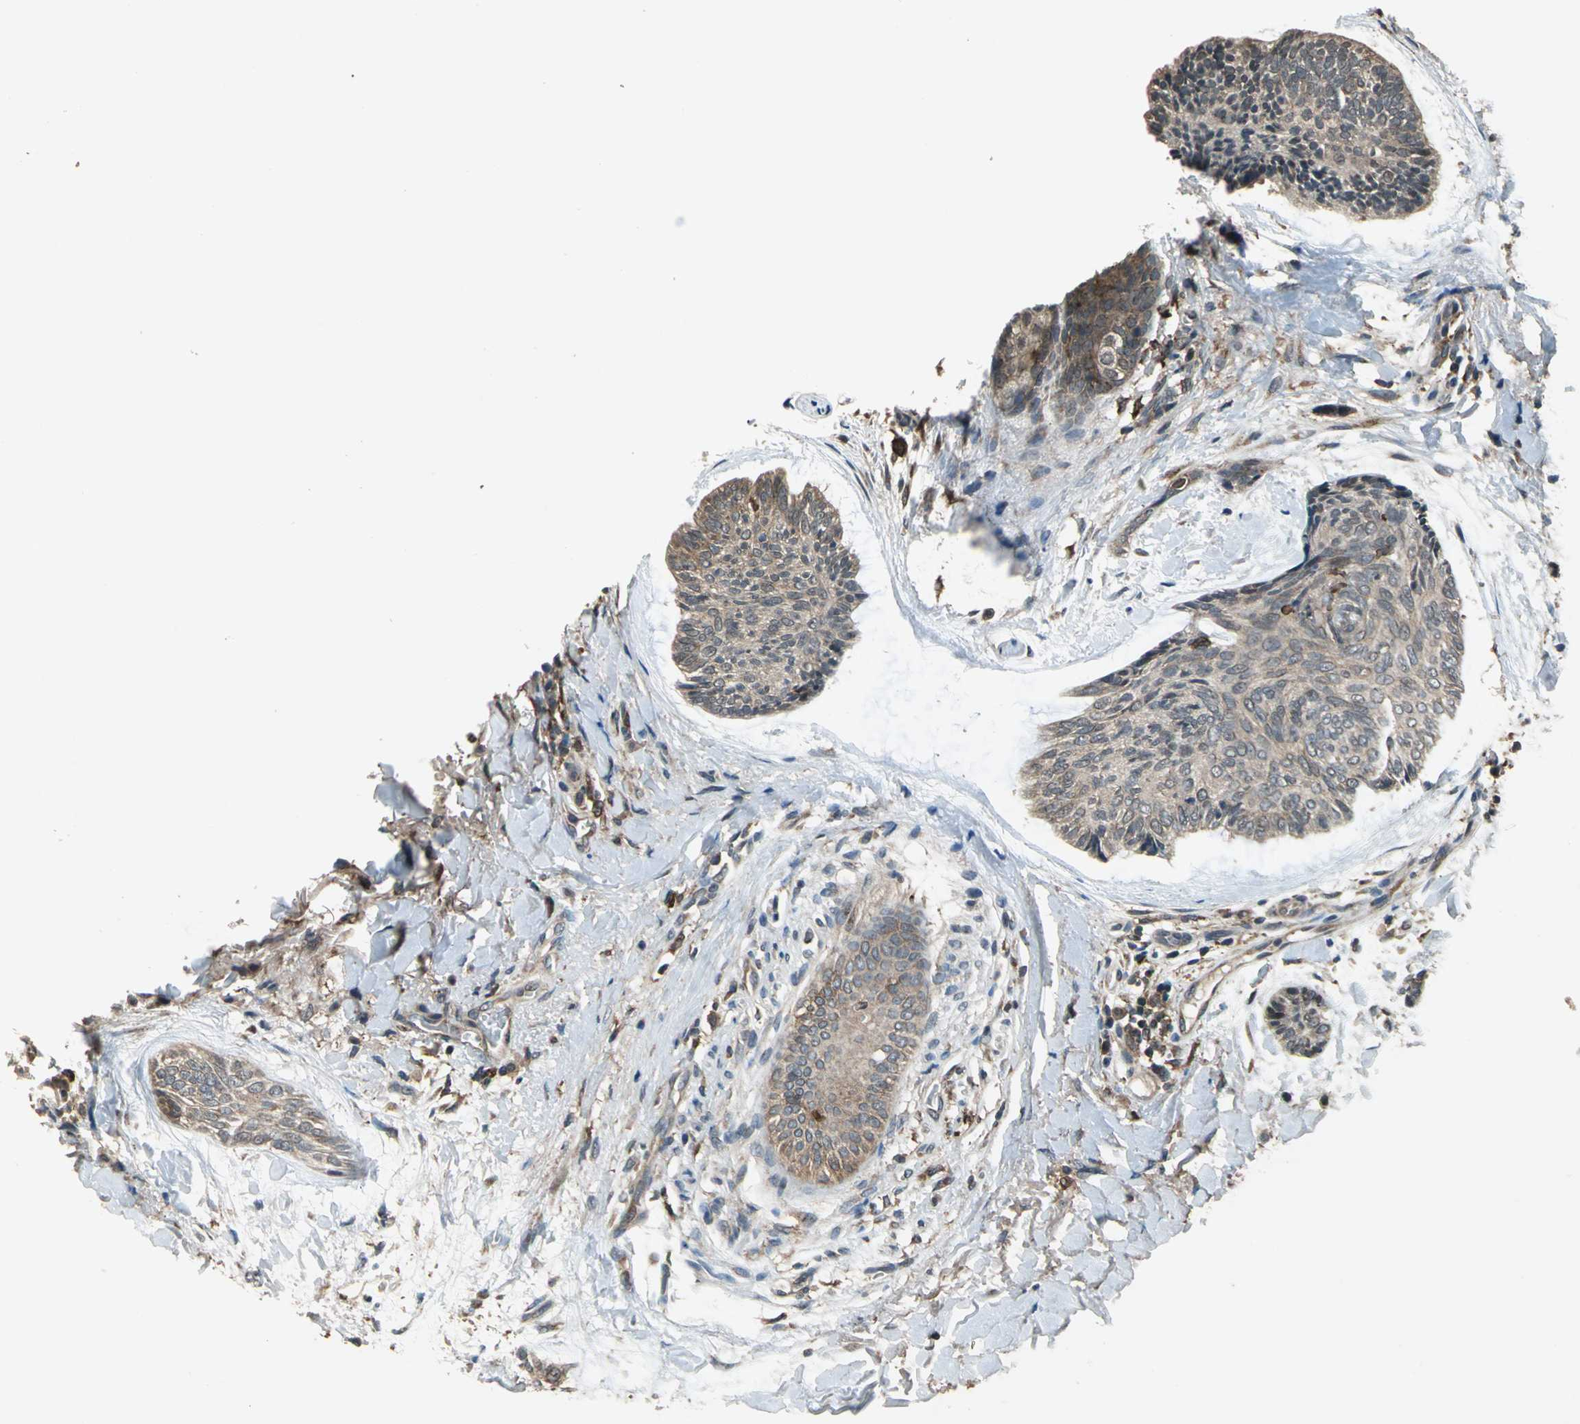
{"staining": {"intensity": "moderate", "quantity": ">75%", "location": "cytoplasmic/membranous"}, "tissue": "skin cancer", "cell_type": "Tumor cells", "image_type": "cancer", "snomed": [{"axis": "morphology", "description": "Normal tissue, NOS"}, {"axis": "morphology", "description": "Basal cell carcinoma"}, {"axis": "topography", "description": "Skin"}], "caption": "Skin cancer (basal cell carcinoma) was stained to show a protein in brown. There is medium levels of moderate cytoplasmic/membranous positivity in approximately >75% of tumor cells. (DAB (3,3'-diaminobenzidine) = brown stain, brightfield microscopy at high magnification).", "gene": "NFKBIE", "patient": {"sex": "female", "age": 71}}